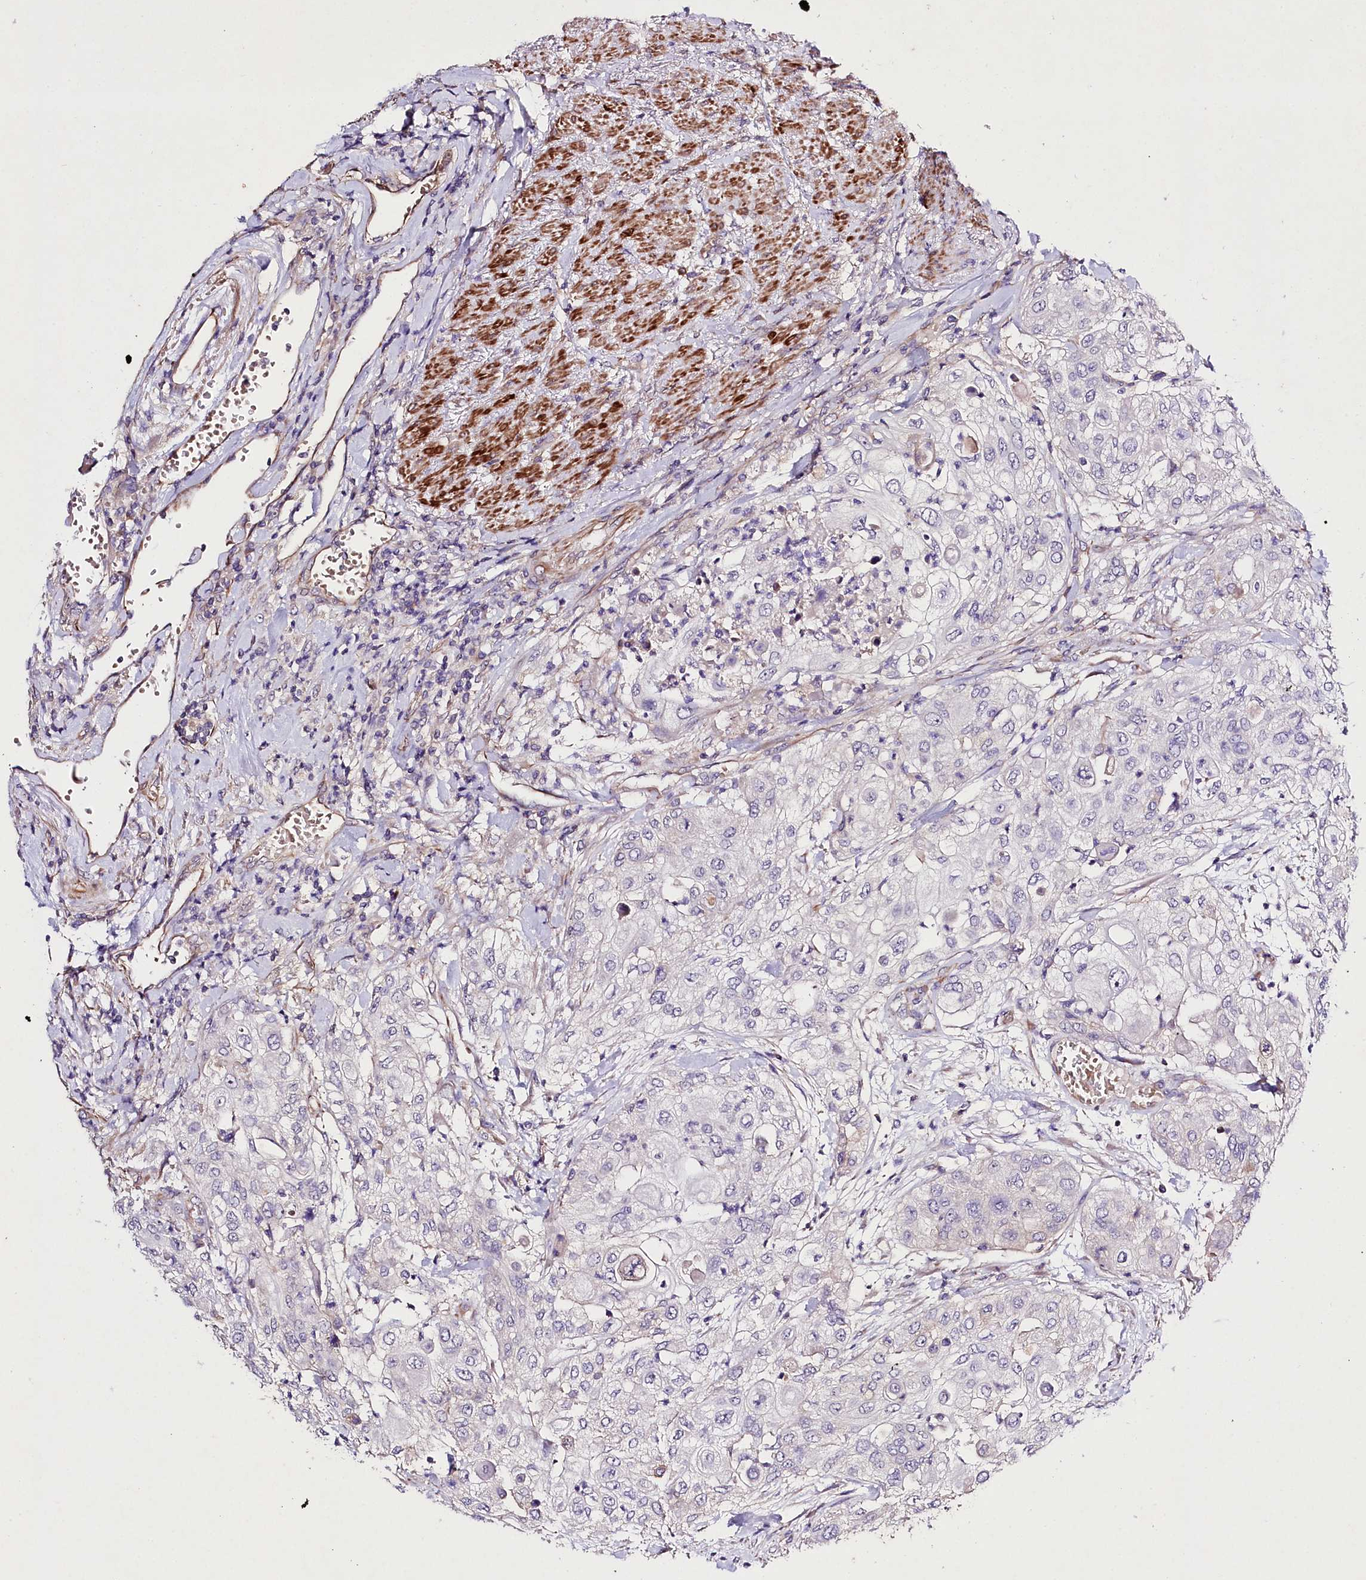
{"staining": {"intensity": "negative", "quantity": "none", "location": "none"}, "tissue": "urothelial cancer", "cell_type": "Tumor cells", "image_type": "cancer", "snomed": [{"axis": "morphology", "description": "Urothelial carcinoma, High grade"}, {"axis": "topography", "description": "Urinary bladder"}], "caption": "IHC of urothelial carcinoma (high-grade) exhibits no expression in tumor cells.", "gene": "SLC7A1", "patient": {"sex": "female", "age": 79}}